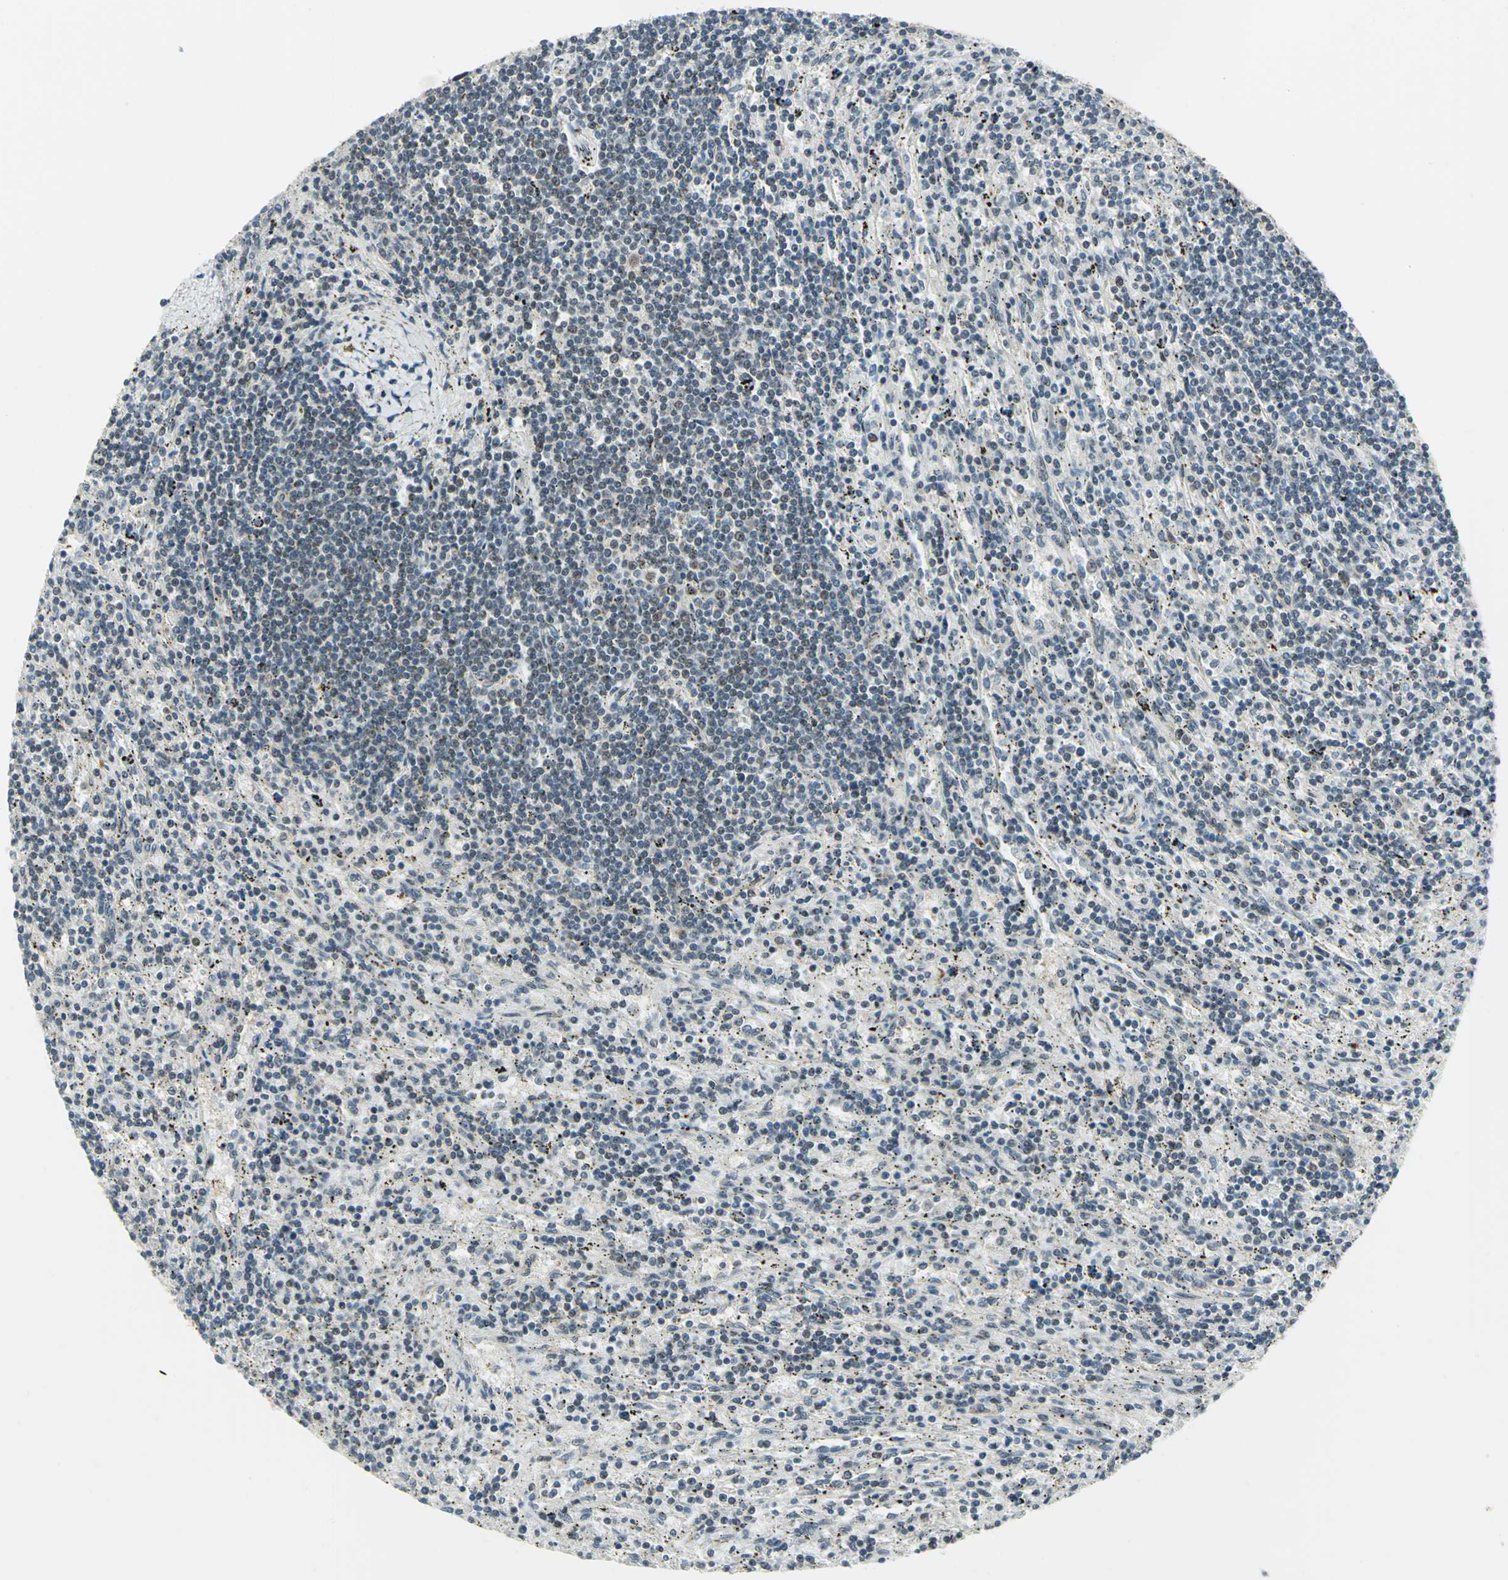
{"staining": {"intensity": "weak", "quantity": "<25%", "location": "cytoplasmic/membranous"}, "tissue": "lymphoma", "cell_type": "Tumor cells", "image_type": "cancer", "snomed": [{"axis": "morphology", "description": "Malignant lymphoma, non-Hodgkin's type, Low grade"}, {"axis": "topography", "description": "Spleen"}], "caption": "Tumor cells show no significant protein staining in malignant lymphoma, non-Hodgkin's type (low-grade).", "gene": "MTA1", "patient": {"sex": "male", "age": 76}}